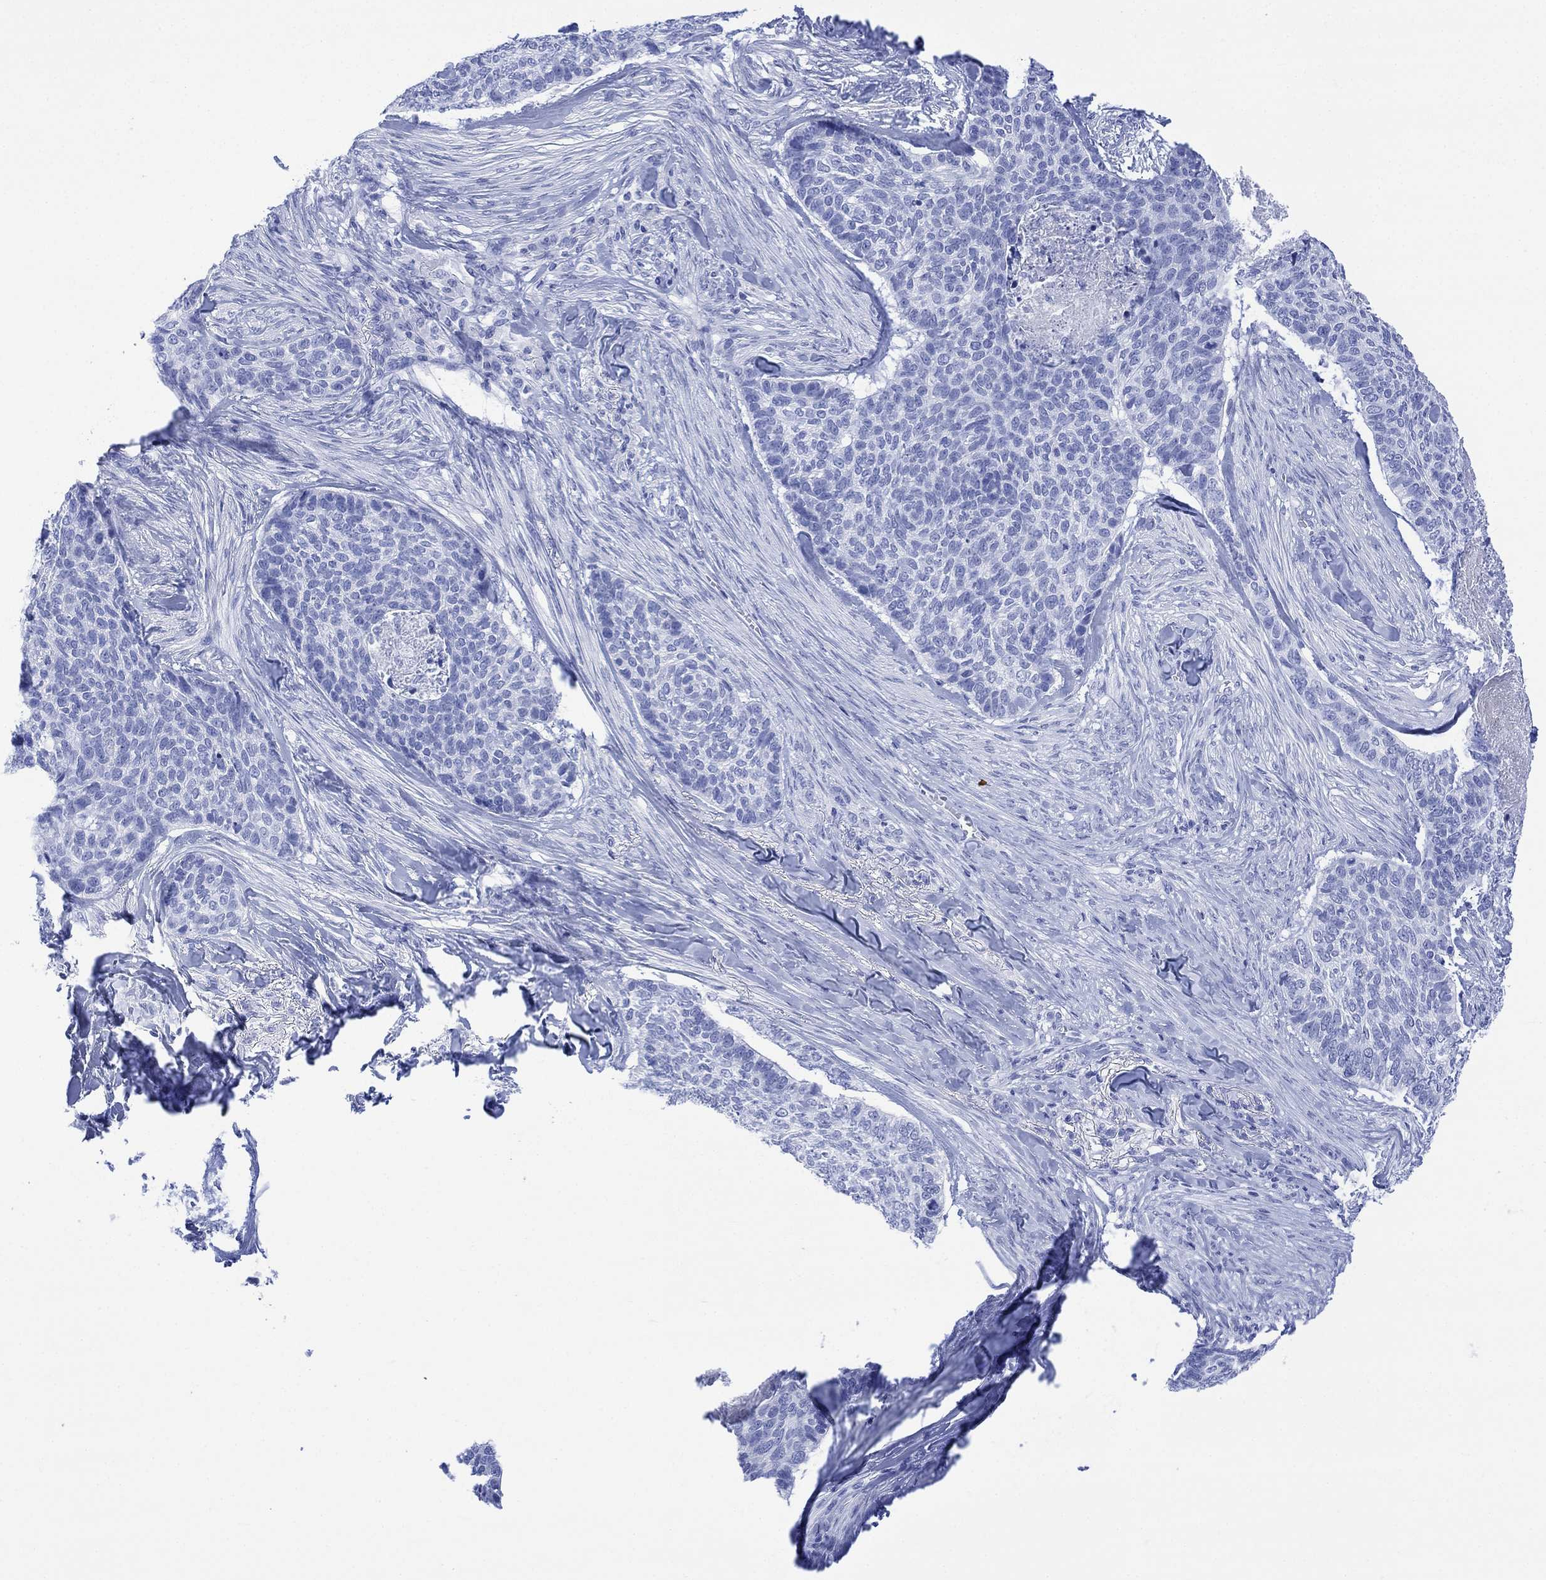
{"staining": {"intensity": "negative", "quantity": "none", "location": "none"}, "tissue": "skin cancer", "cell_type": "Tumor cells", "image_type": "cancer", "snomed": [{"axis": "morphology", "description": "Basal cell carcinoma"}, {"axis": "topography", "description": "Skin"}], "caption": "Tumor cells are negative for protein expression in human skin cancer (basal cell carcinoma).", "gene": "CELF4", "patient": {"sex": "female", "age": 69}}